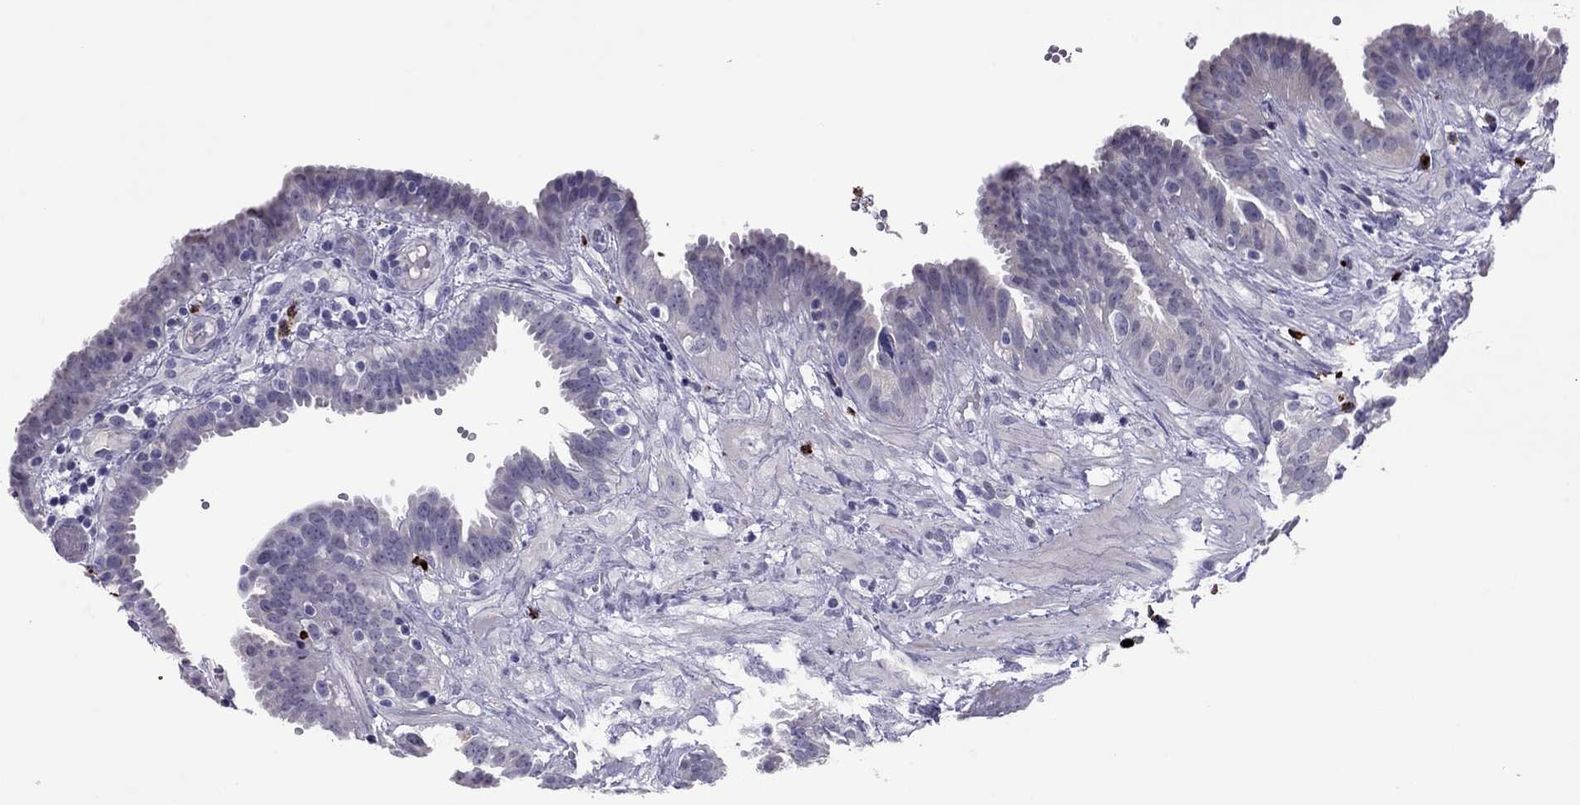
{"staining": {"intensity": "negative", "quantity": "none", "location": "none"}, "tissue": "fallopian tube", "cell_type": "Glandular cells", "image_type": "normal", "snomed": [{"axis": "morphology", "description": "Normal tissue, NOS"}, {"axis": "topography", "description": "Fallopian tube"}], "caption": "Protein analysis of unremarkable fallopian tube displays no significant positivity in glandular cells. (DAB (3,3'-diaminobenzidine) immunohistochemistry visualized using brightfield microscopy, high magnification).", "gene": "CCL27", "patient": {"sex": "female", "age": 37}}